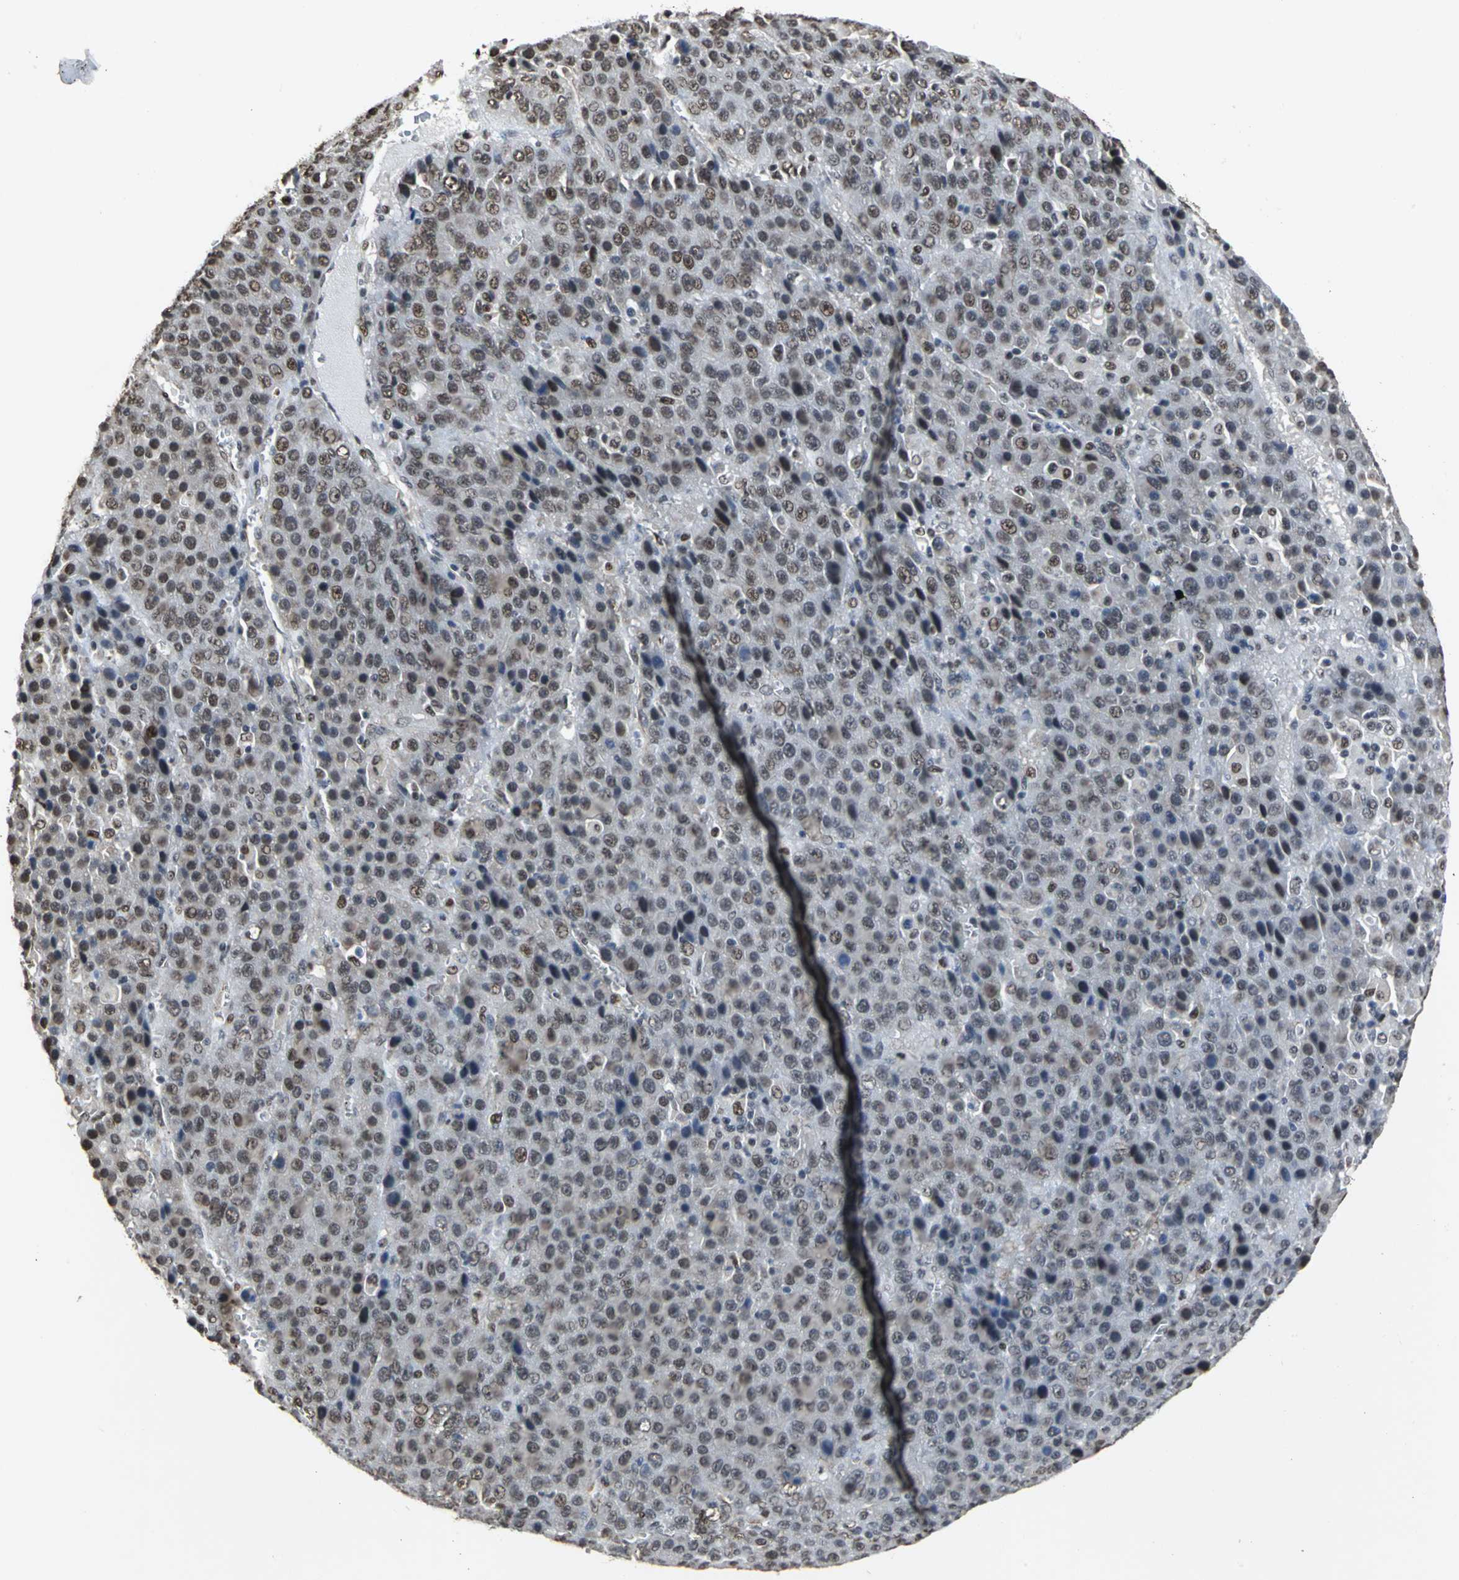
{"staining": {"intensity": "strong", "quantity": ">75%", "location": "nuclear"}, "tissue": "liver cancer", "cell_type": "Tumor cells", "image_type": "cancer", "snomed": [{"axis": "morphology", "description": "Carcinoma, Hepatocellular, NOS"}, {"axis": "topography", "description": "Liver"}], "caption": "Liver hepatocellular carcinoma stained for a protein reveals strong nuclear positivity in tumor cells.", "gene": "CCDC88C", "patient": {"sex": "female", "age": 53}}